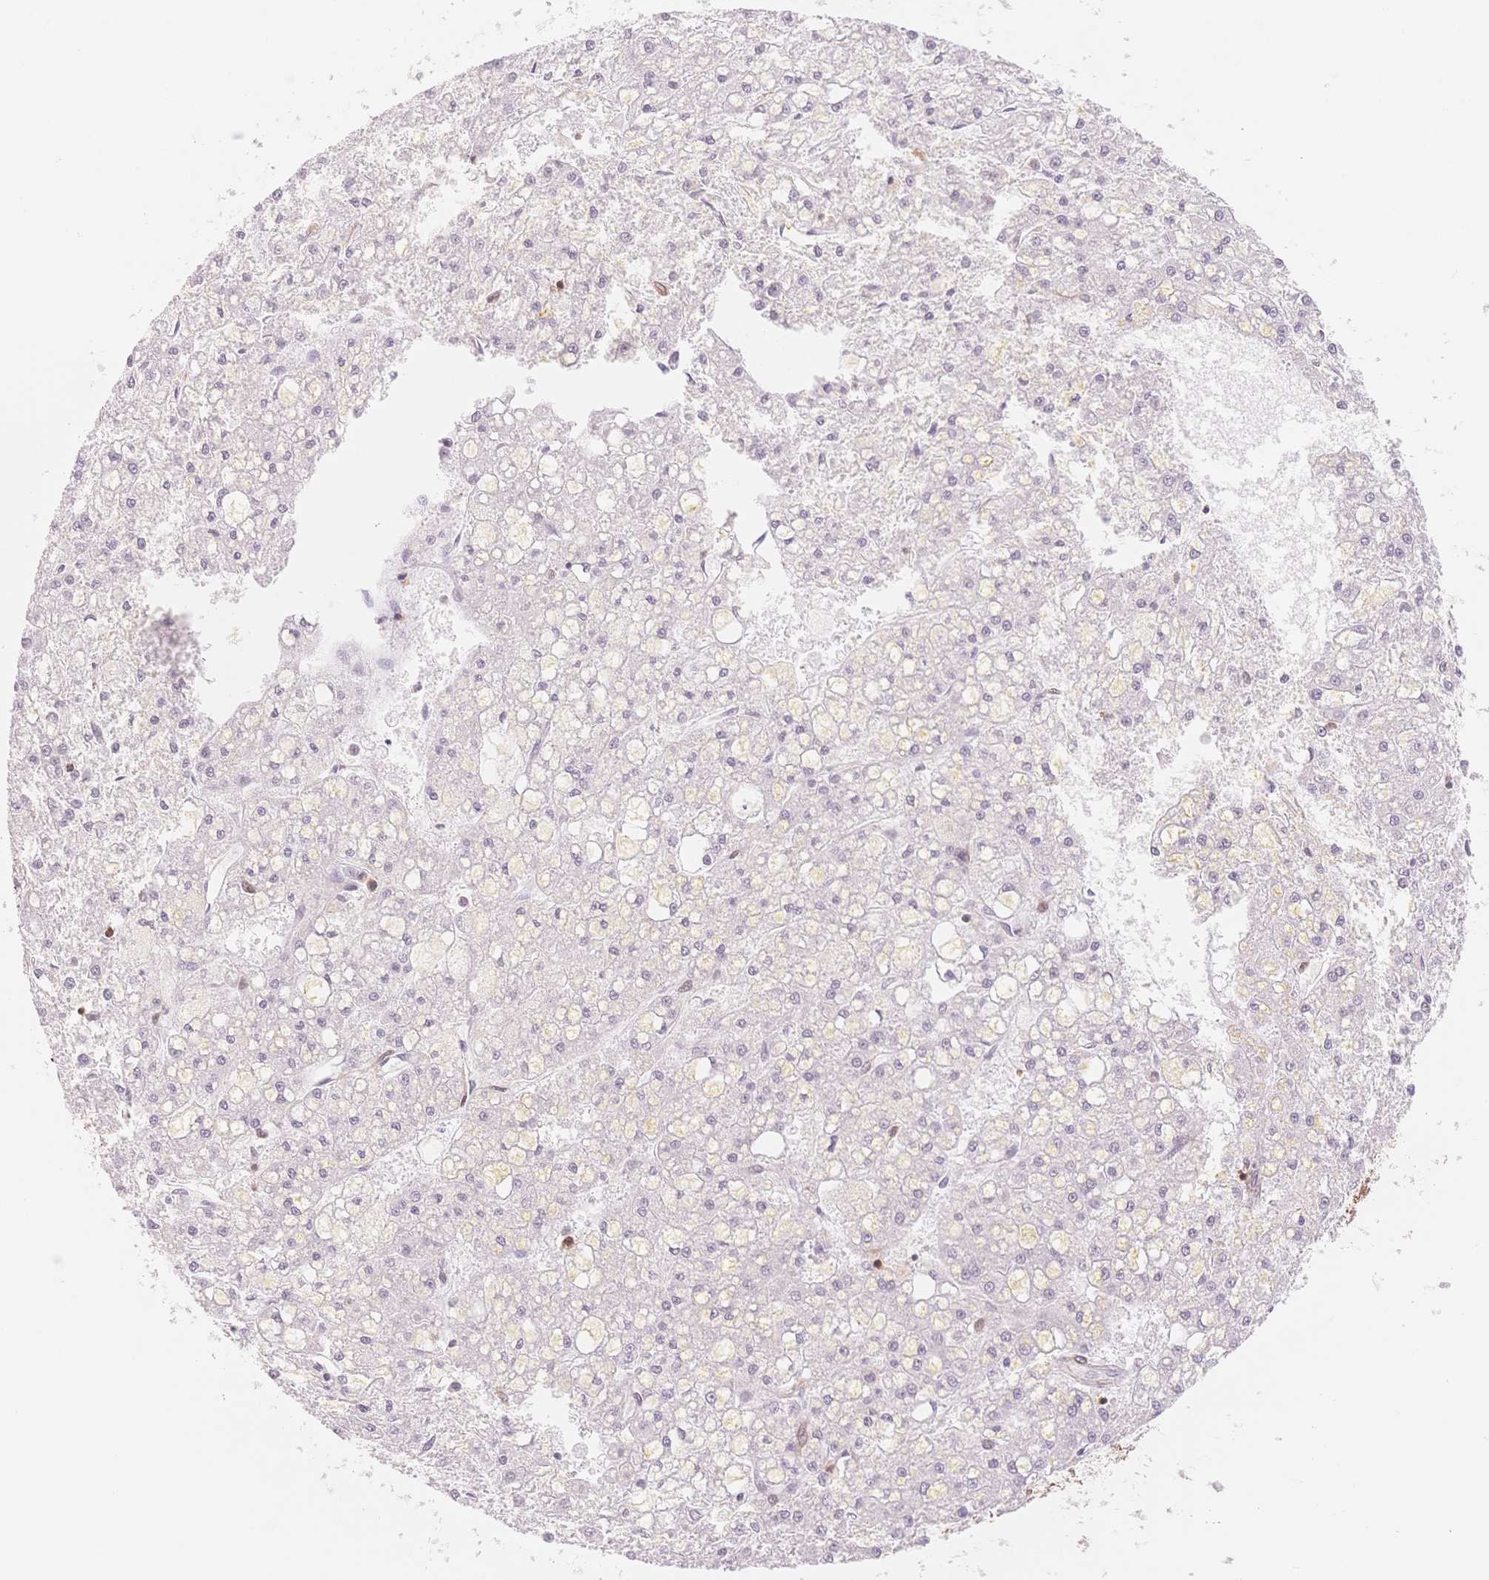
{"staining": {"intensity": "negative", "quantity": "none", "location": "none"}, "tissue": "liver cancer", "cell_type": "Tumor cells", "image_type": "cancer", "snomed": [{"axis": "morphology", "description": "Carcinoma, Hepatocellular, NOS"}, {"axis": "topography", "description": "Liver"}], "caption": "Hepatocellular carcinoma (liver) was stained to show a protein in brown. There is no significant staining in tumor cells.", "gene": "STK39", "patient": {"sex": "male", "age": 67}}